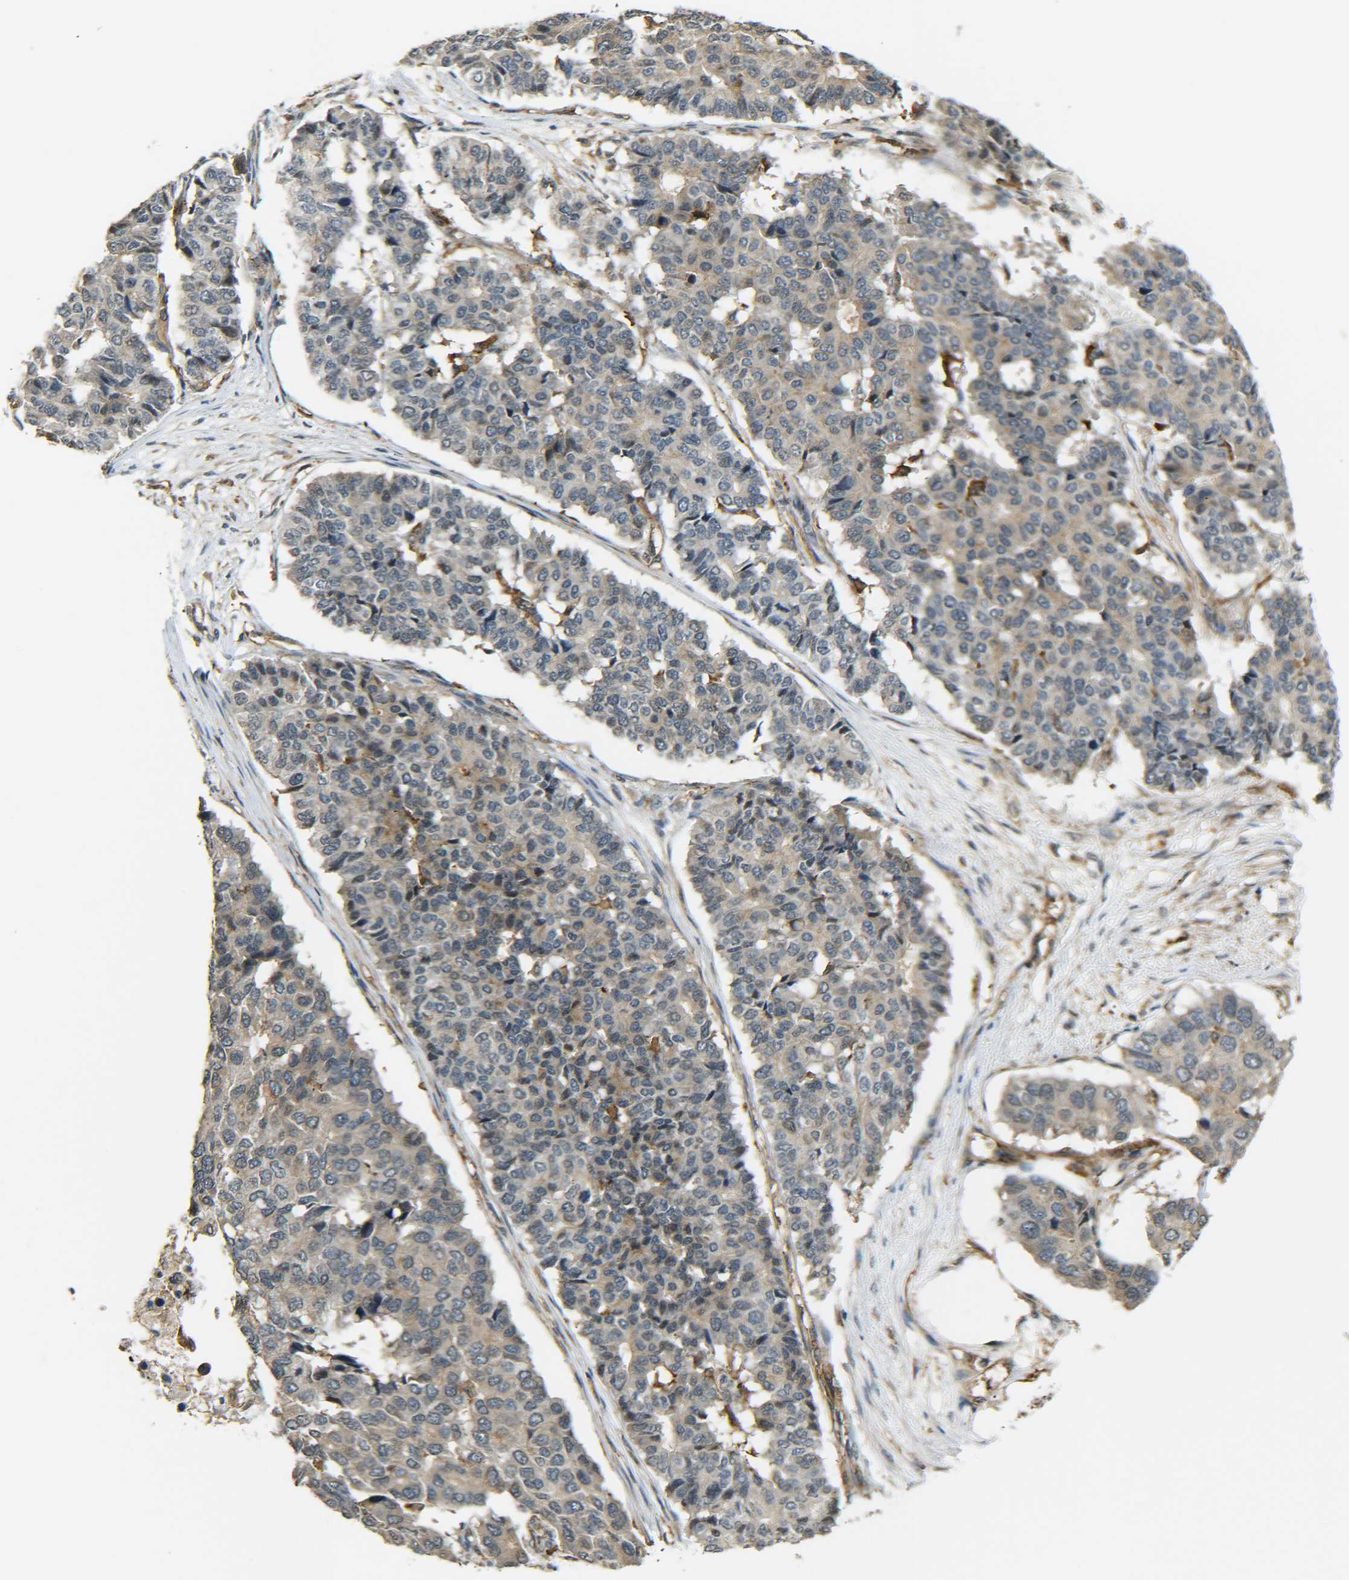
{"staining": {"intensity": "weak", "quantity": ">75%", "location": "cytoplasmic/membranous"}, "tissue": "pancreatic cancer", "cell_type": "Tumor cells", "image_type": "cancer", "snomed": [{"axis": "morphology", "description": "Adenocarcinoma, NOS"}, {"axis": "topography", "description": "Pancreas"}], "caption": "This micrograph exhibits immunohistochemistry (IHC) staining of human adenocarcinoma (pancreatic), with low weak cytoplasmic/membranous expression in about >75% of tumor cells.", "gene": "DAB2", "patient": {"sex": "male", "age": 50}}